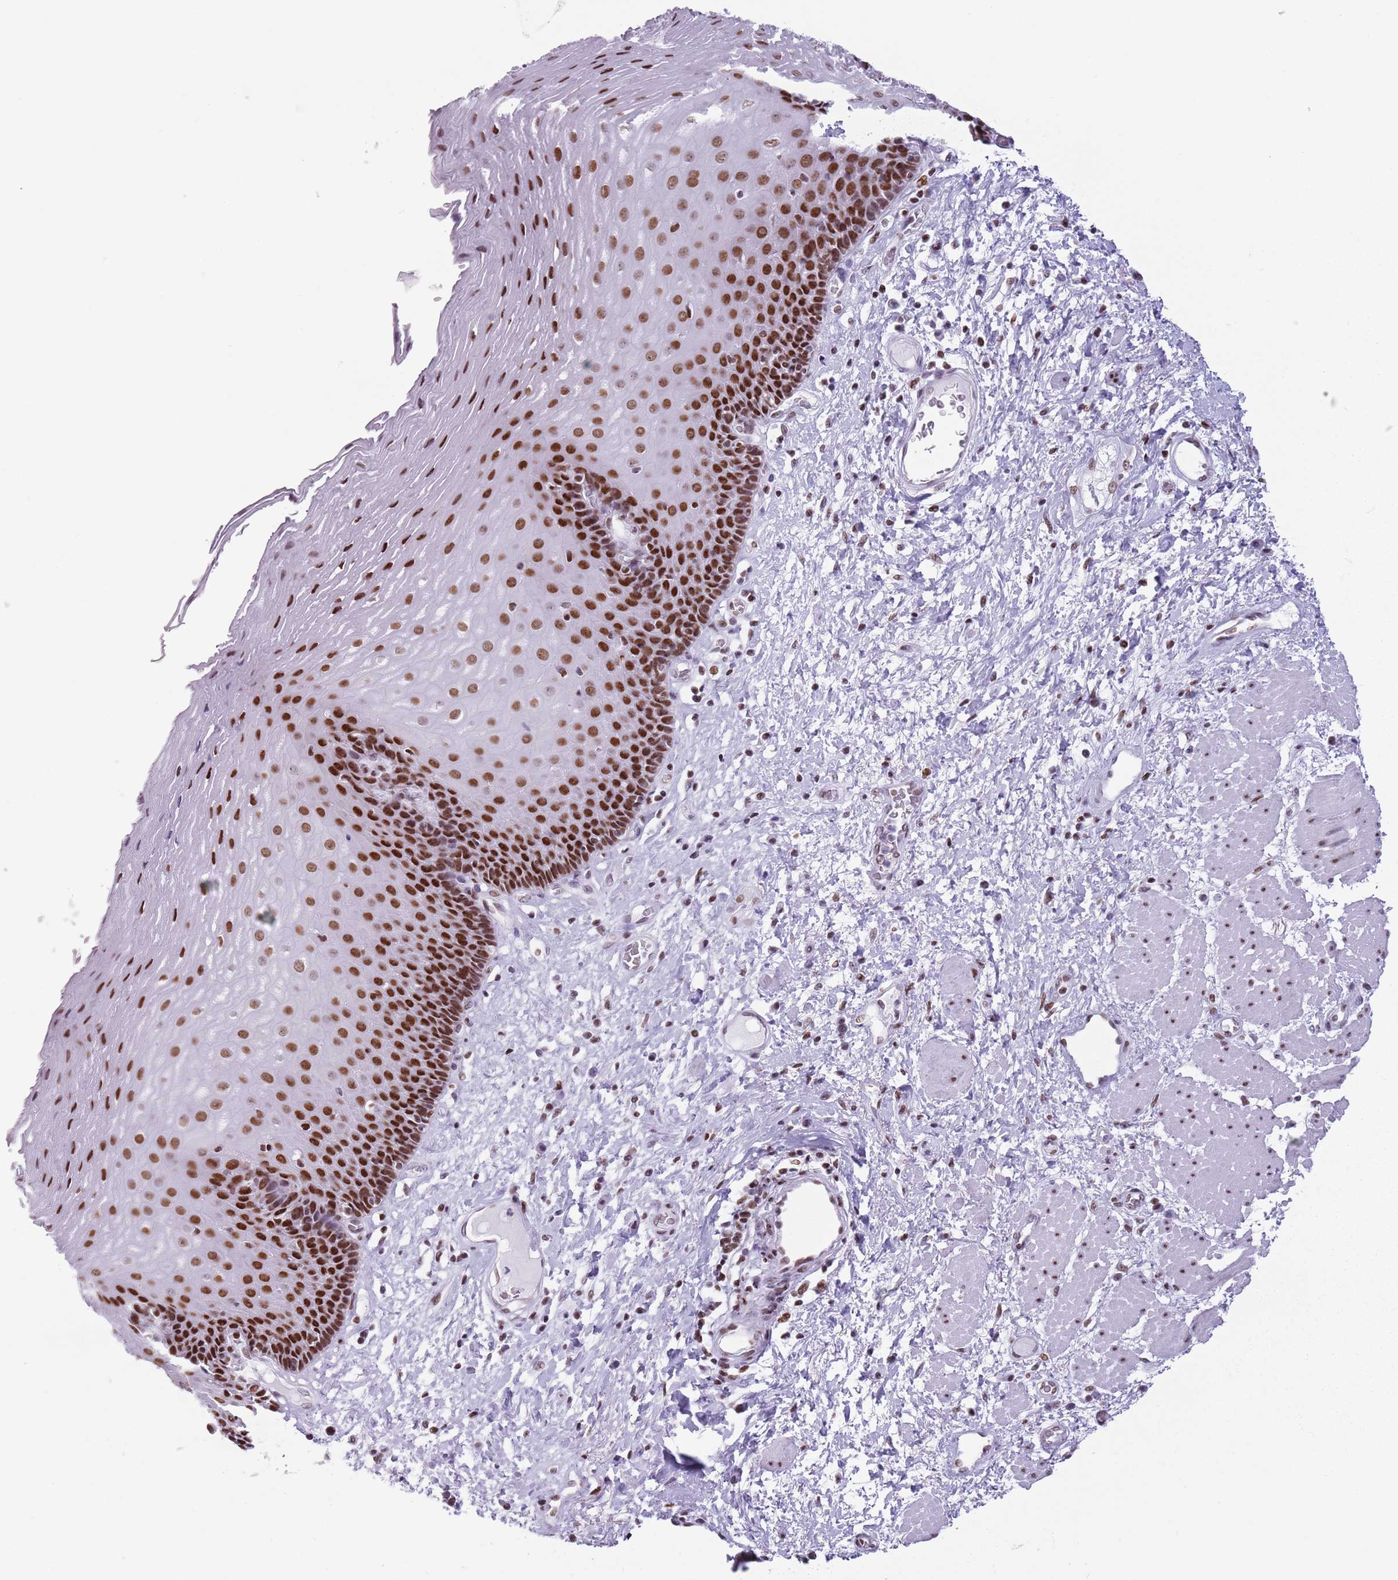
{"staining": {"intensity": "strong", "quantity": ">75%", "location": "nuclear"}, "tissue": "esophagus", "cell_type": "Squamous epithelial cells", "image_type": "normal", "snomed": [{"axis": "morphology", "description": "Normal tissue, NOS"}, {"axis": "morphology", "description": "Adenocarcinoma, NOS"}, {"axis": "topography", "description": "Esophagus"}], "caption": "An IHC micrograph of unremarkable tissue is shown. Protein staining in brown labels strong nuclear positivity in esophagus within squamous epithelial cells. (brown staining indicates protein expression, while blue staining denotes nuclei).", "gene": "FAM104B", "patient": {"sex": "male", "age": 62}}